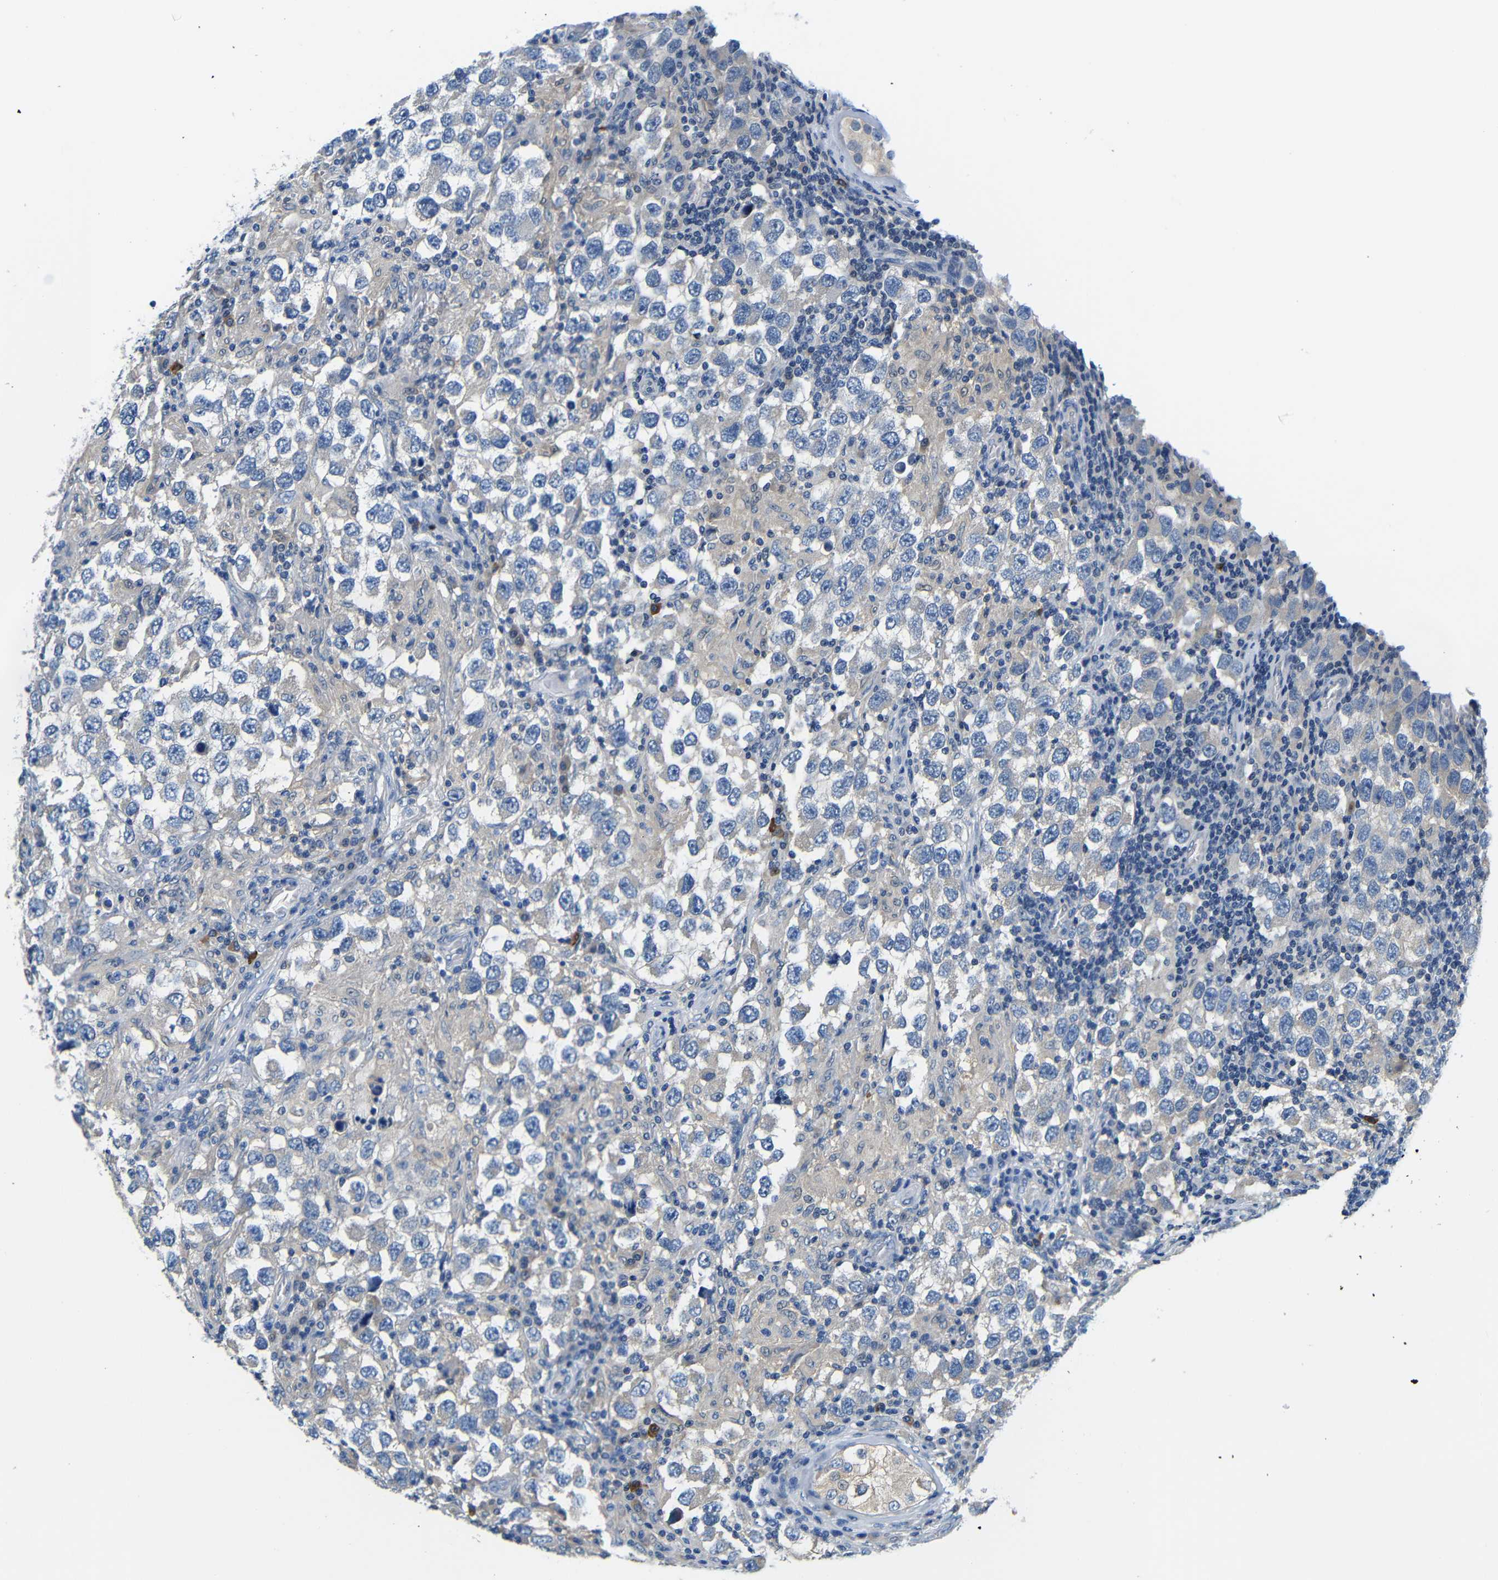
{"staining": {"intensity": "negative", "quantity": "none", "location": "none"}, "tissue": "testis cancer", "cell_type": "Tumor cells", "image_type": "cancer", "snomed": [{"axis": "morphology", "description": "Carcinoma, Embryonal, NOS"}, {"axis": "topography", "description": "Testis"}], "caption": "This is an immunohistochemistry micrograph of human embryonal carcinoma (testis). There is no staining in tumor cells.", "gene": "NEGR1", "patient": {"sex": "male", "age": 21}}